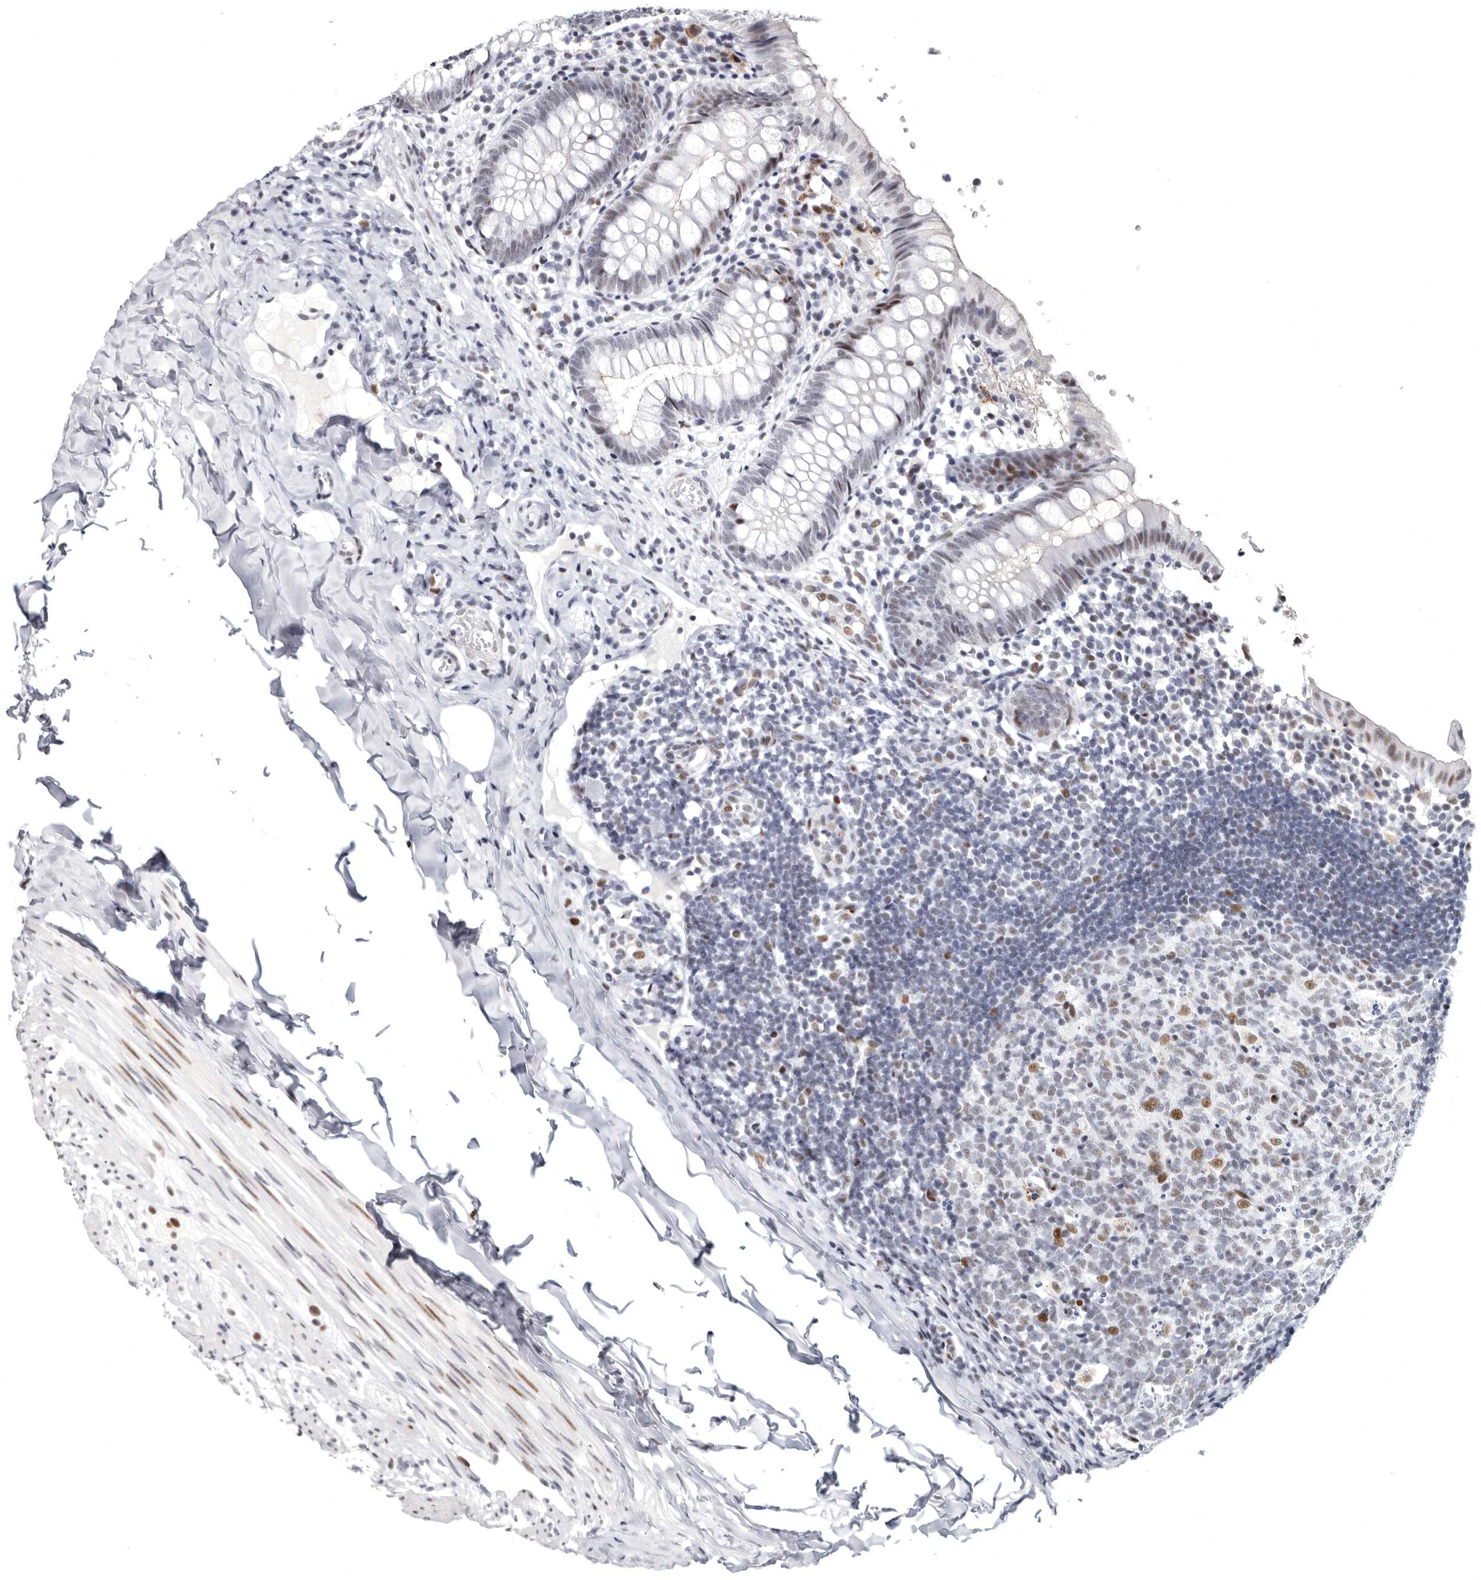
{"staining": {"intensity": "weak", "quantity": "<25%", "location": "nuclear"}, "tissue": "appendix", "cell_type": "Glandular cells", "image_type": "normal", "snomed": [{"axis": "morphology", "description": "Normal tissue, NOS"}, {"axis": "topography", "description": "Appendix"}], "caption": "DAB immunohistochemical staining of normal human appendix exhibits no significant expression in glandular cells.", "gene": "WRAP73", "patient": {"sex": "male", "age": 8}}